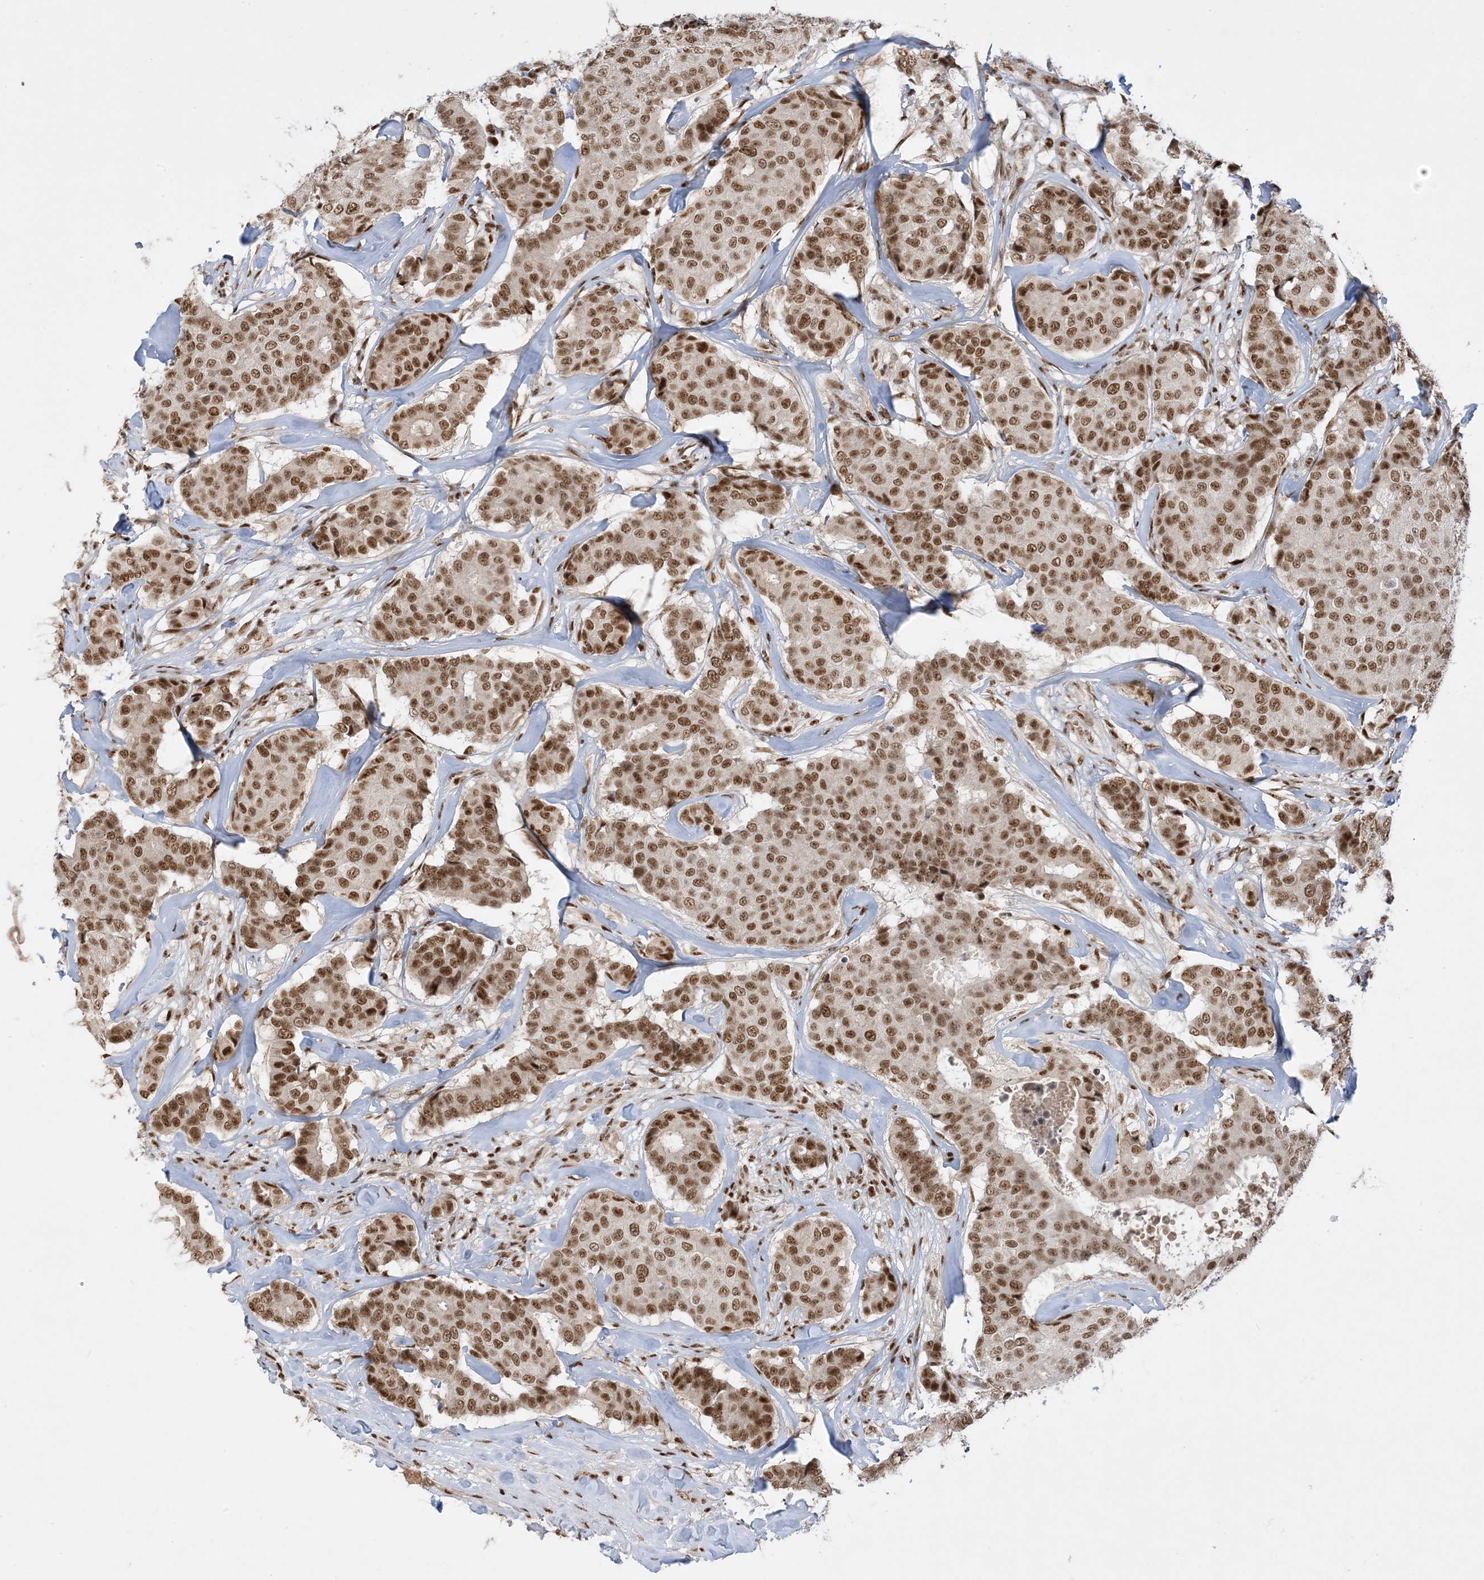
{"staining": {"intensity": "strong", "quantity": ">75%", "location": "nuclear"}, "tissue": "breast cancer", "cell_type": "Tumor cells", "image_type": "cancer", "snomed": [{"axis": "morphology", "description": "Duct carcinoma"}, {"axis": "topography", "description": "Breast"}], "caption": "Immunohistochemistry staining of breast cancer, which exhibits high levels of strong nuclear expression in approximately >75% of tumor cells indicating strong nuclear protein expression. The staining was performed using DAB (3,3'-diaminobenzidine) (brown) for protein detection and nuclei were counterstained in hematoxylin (blue).", "gene": "PPIL2", "patient": {"sex": "female", "age": 75}}